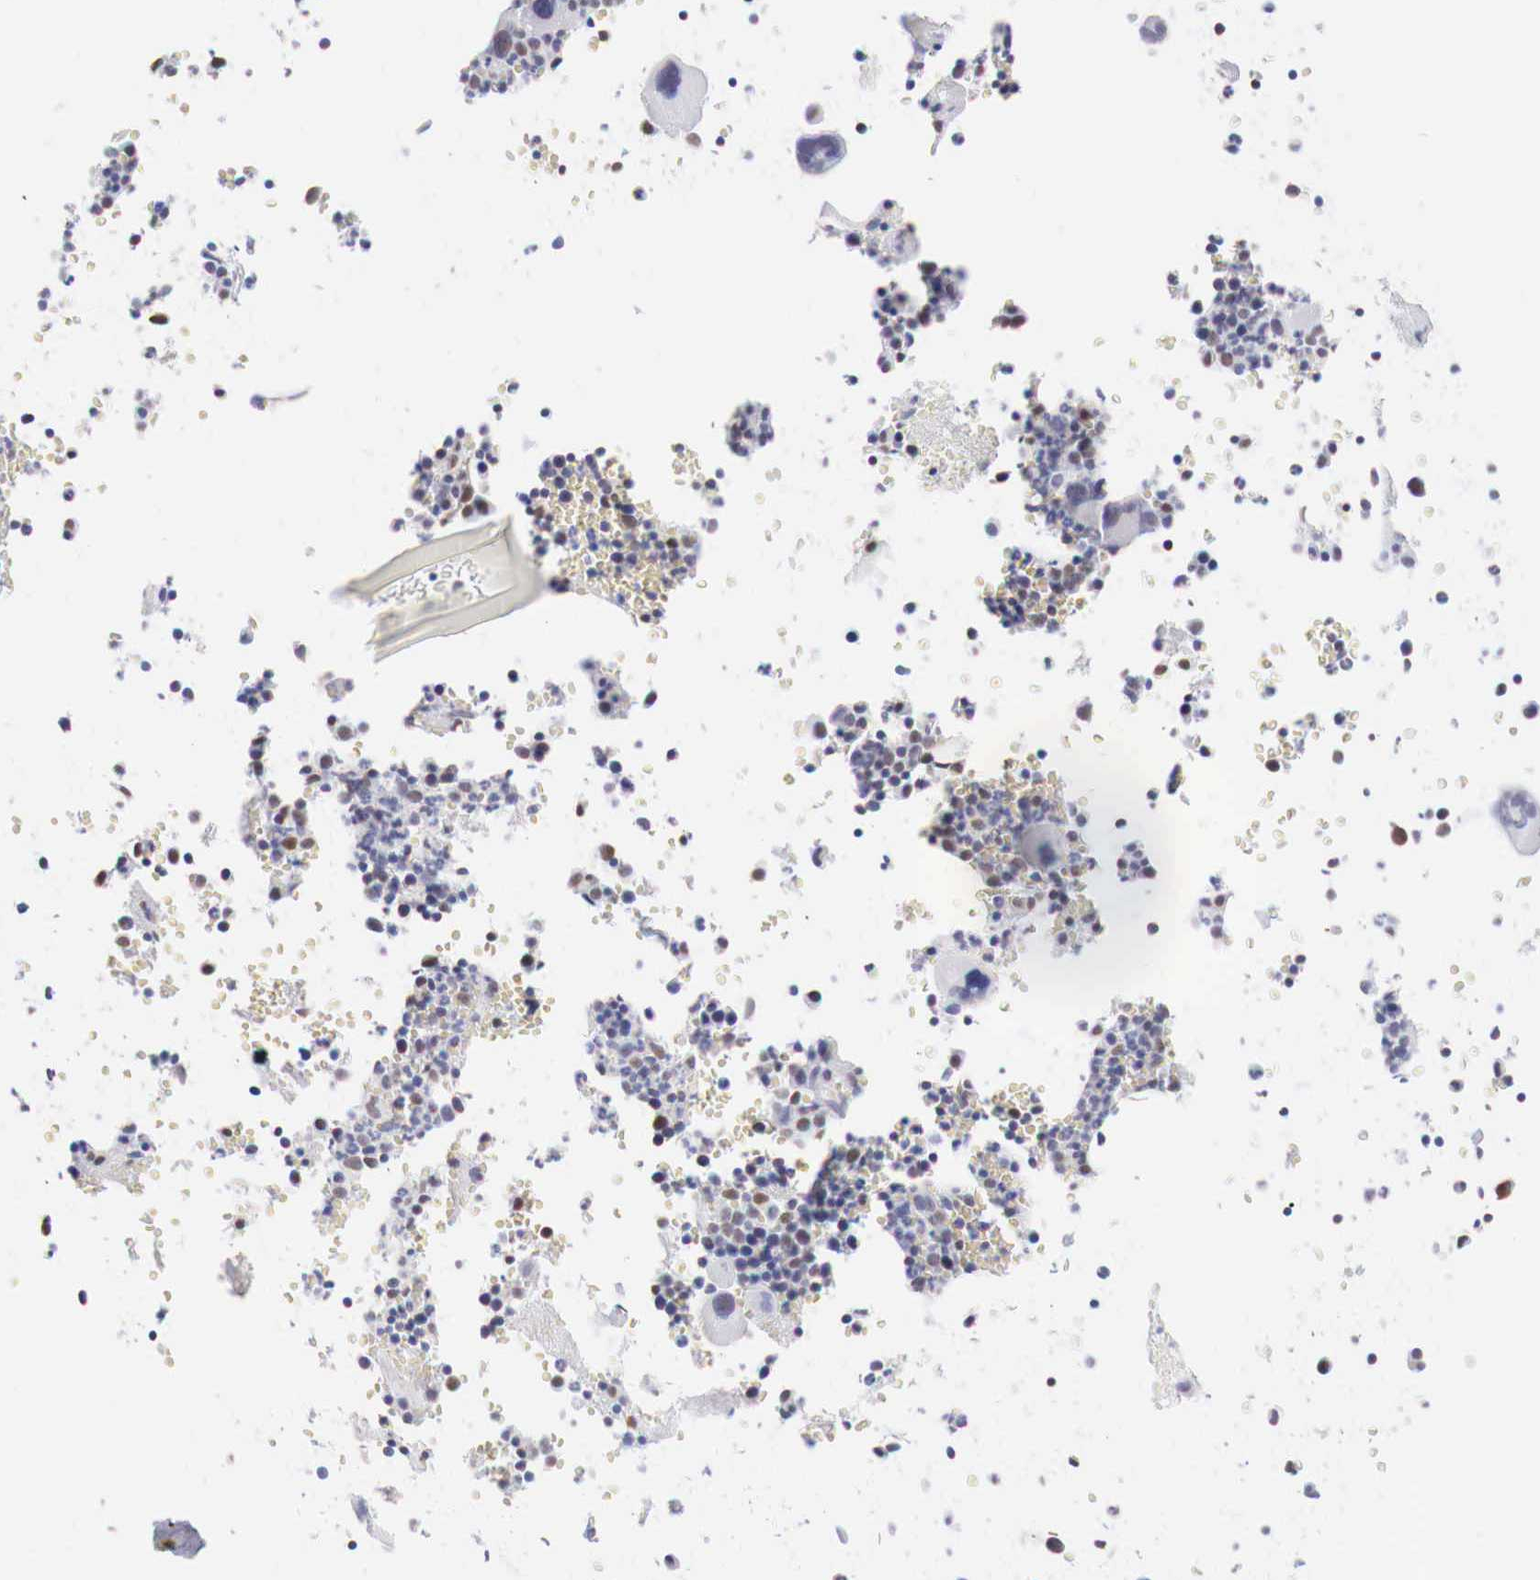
{"staining": {"intensity": "moderate", "quantity": "<25%", "location": "nuclear"}, "tissue": "bone marrow", "cell_type": "Hematopoietic cells", "image_type": "normal", "snomed": [{"axis": "morphology", "description": "Normal tissue, NOS"}, {"axis": "topography", "description": "Bone marrow"}], "caption": "High-power microscopy captured an IHC photomicrograph of unremarkable bone marrow, revealing moderate nuclear positivity in about <25% of hematopoietic cells.", "gene": "FOXP2", "patient": {"sex": "male", "age": 75}}